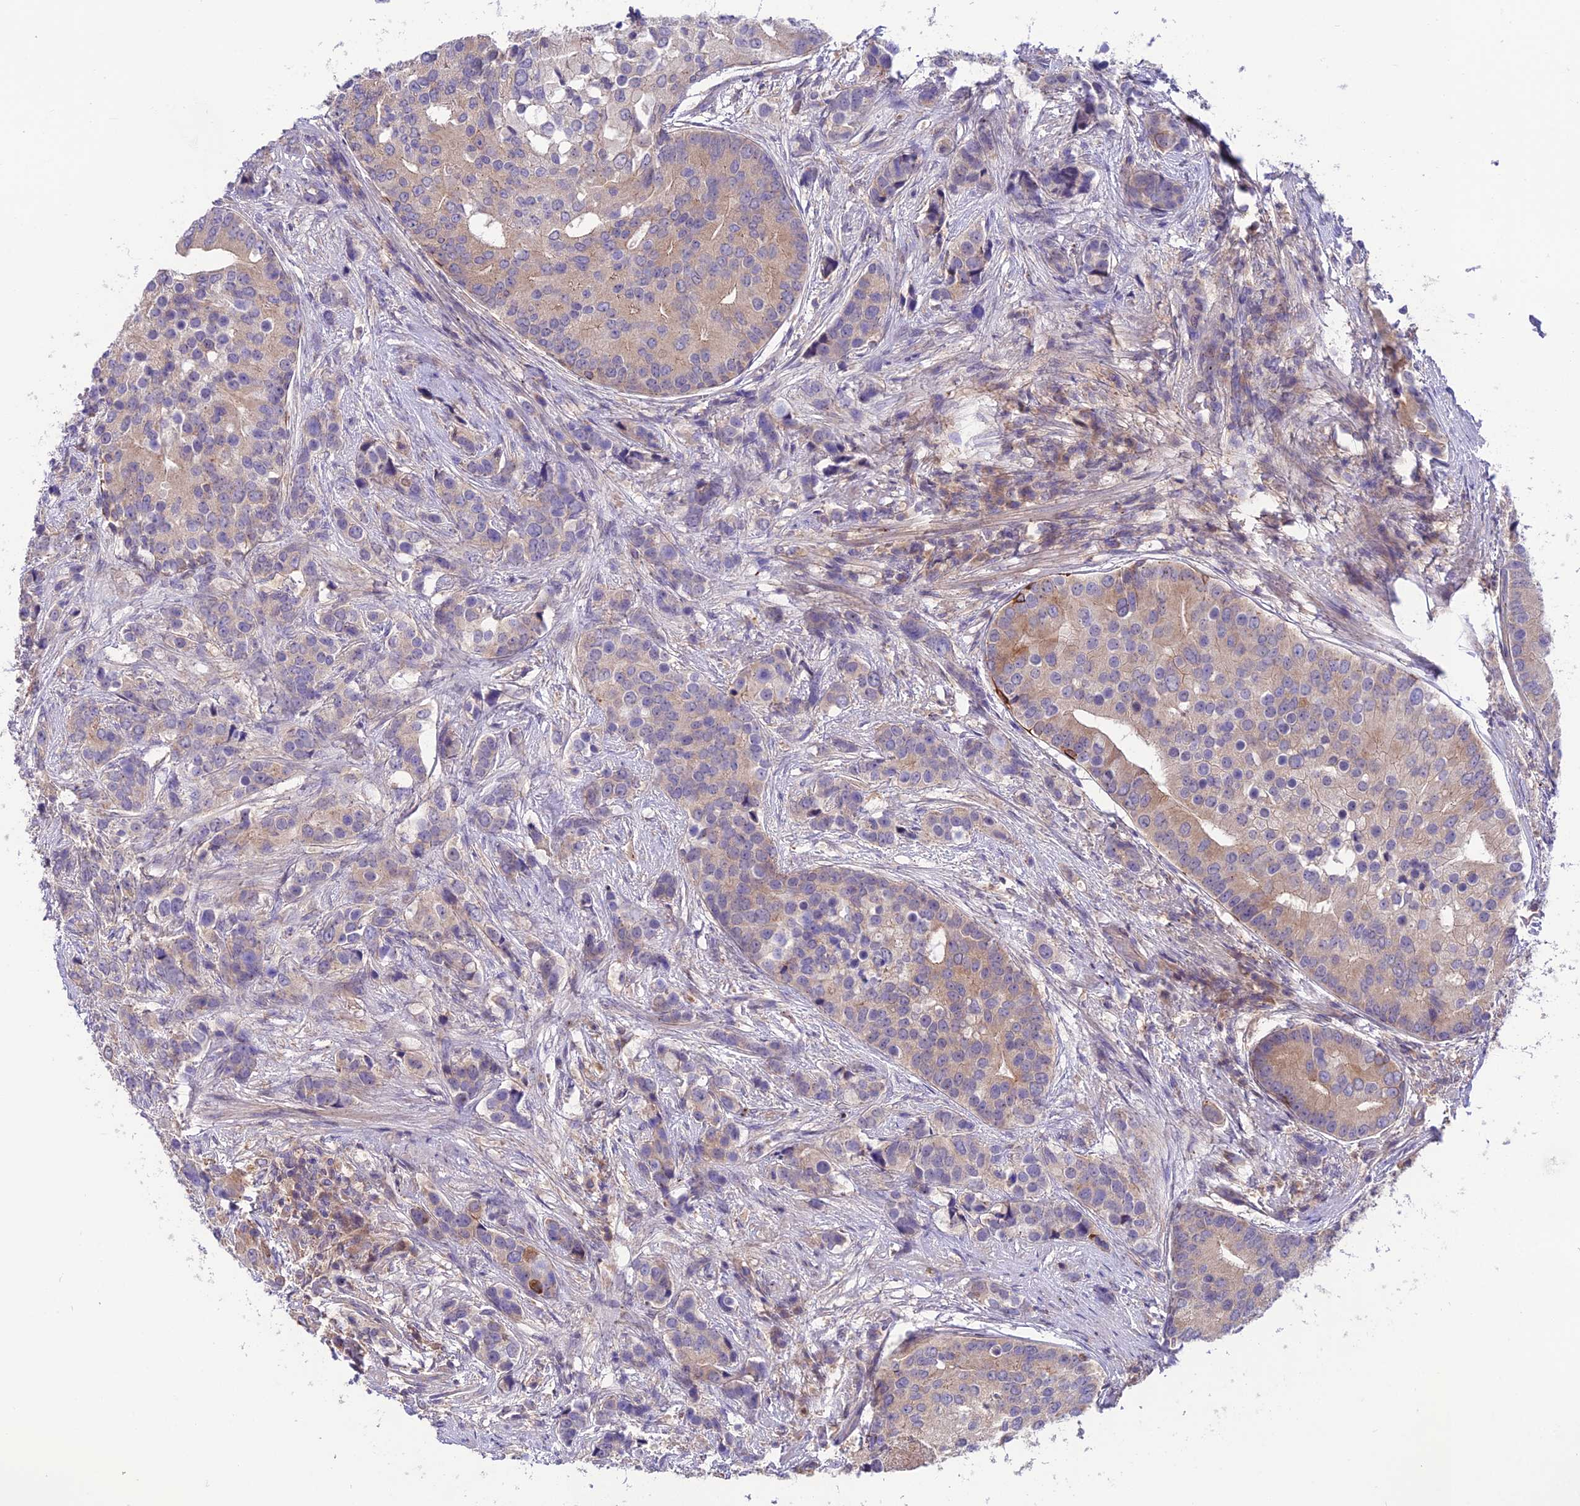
{"staining": {"intensity": "weak", "quantity": ">75%", "location": "cytoplasmic/membranous"}, "tissue": "prostate cancer", "cell_type": "Tumor cells", "image_type": "cancer", "snomed": [{"axis": "morphology", "description": "Adenocarcinoma, High grade"}, {"axis": "topography", "description": "Prostate"}], "caption": "Protein expression analysis of human prostate cancer (high-grade adenocarcinoma) reveals weak cytoplasmic/membranous positivity in about >75% of tumor cells. (Brightfield microscopy of DAB IHC at high magnification).", "gene": "BRME1", "patient": {"sex": "male", "age": 62}}